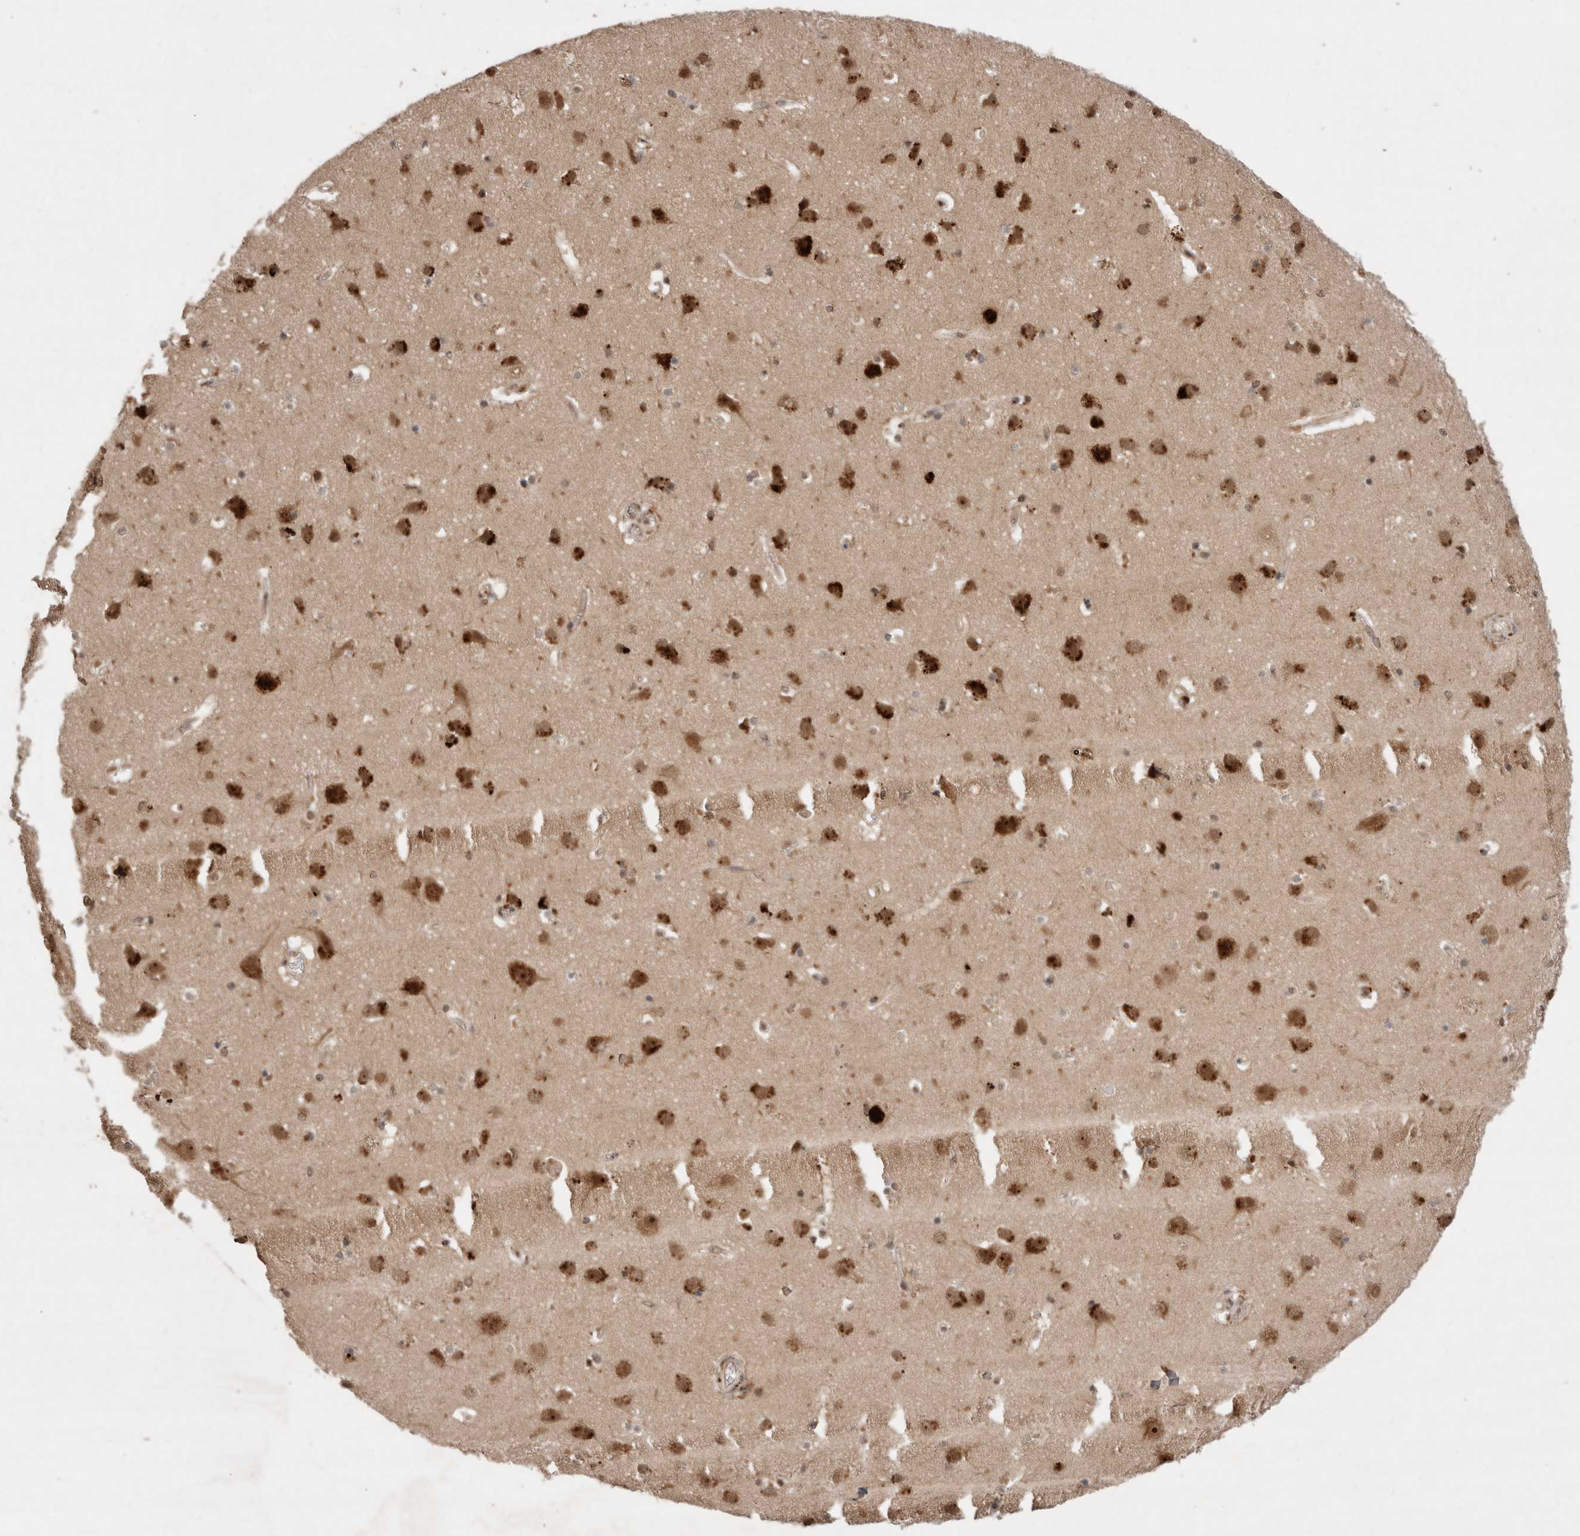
{"staining": {"intensity": "moderate", "quantity": ">75%", "location": "cytoplasmic/membranous,nuclear"}, "tissue": "cerebral cortex", "cell_type": "Endothelial cells", "image_type": "normal", "snomed": [{"axis": "morphology", "description": "Normal tissue, NOS"}, {"axis": "topography", "description": "Cerebral cortex"}], "caption": "A brown stain shows moderate cytoplasmic/membranous,nuclear expression of a protein in endothelial cells of benign cerebral cortex.", "gene": "MPHOSPH6", "patient": {"sex": "male", "age": 54}}